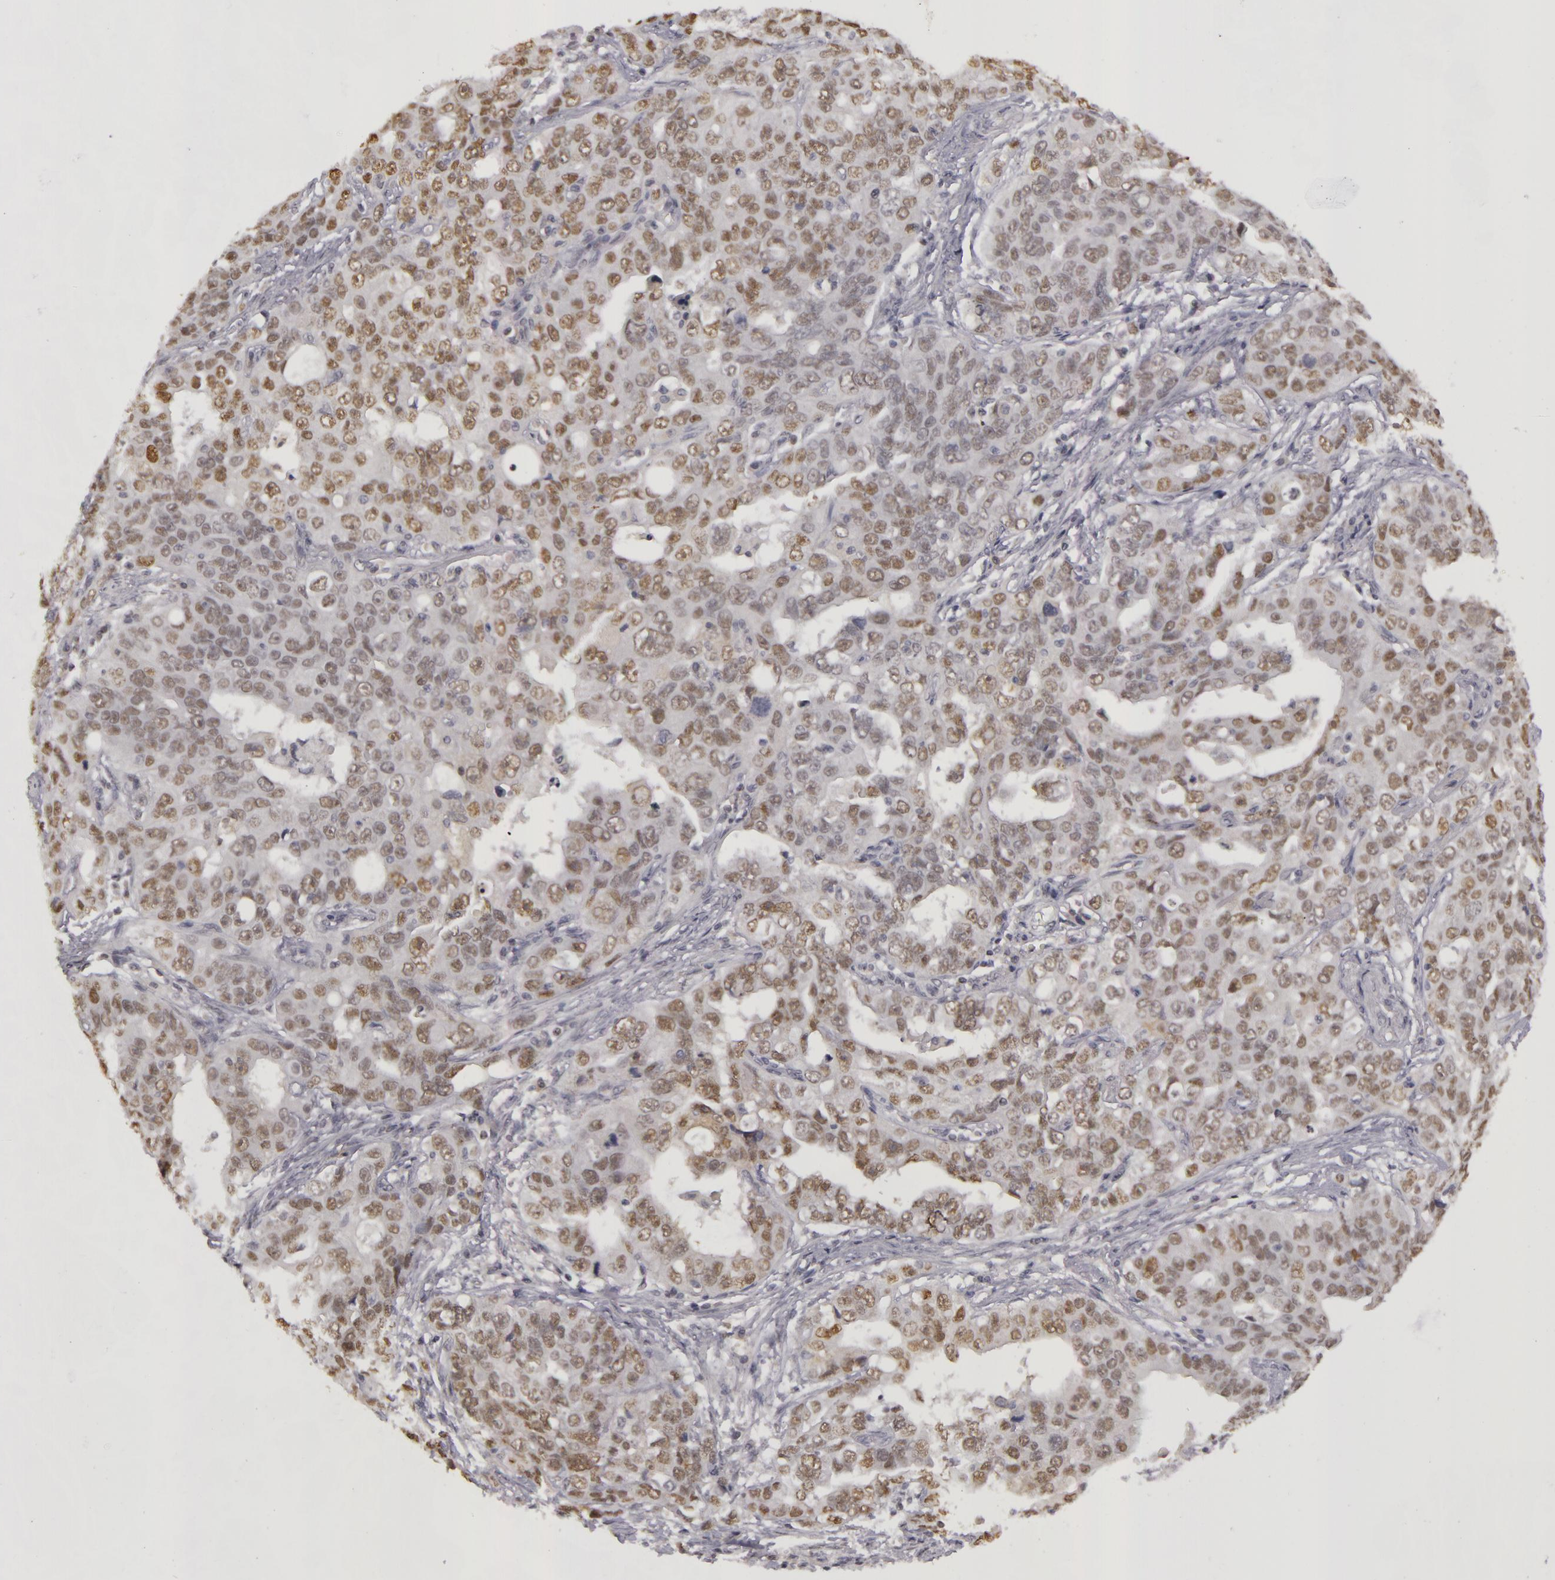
{"staining": {"intensity": "weak", "quantity": ">75%", "location": "nuclear"}, "tissue": "stomach cancer", "cell_type": "Tumor cells", "image_type": "cancer", "snomed": [{"axis": "morphology", "description": "Adenocarcinoma, NOS"}, {"axis": "topography", "description": "Stomach, upper"}], "caption": "Weak nuclear staining for a protein is appreciated in about >75% of tumor cells of stomach cancer (adenocarcinoma) using immunohistochemistry.", "gene": "RRP7A", "patient": {"sex": "male", "age": 76}}